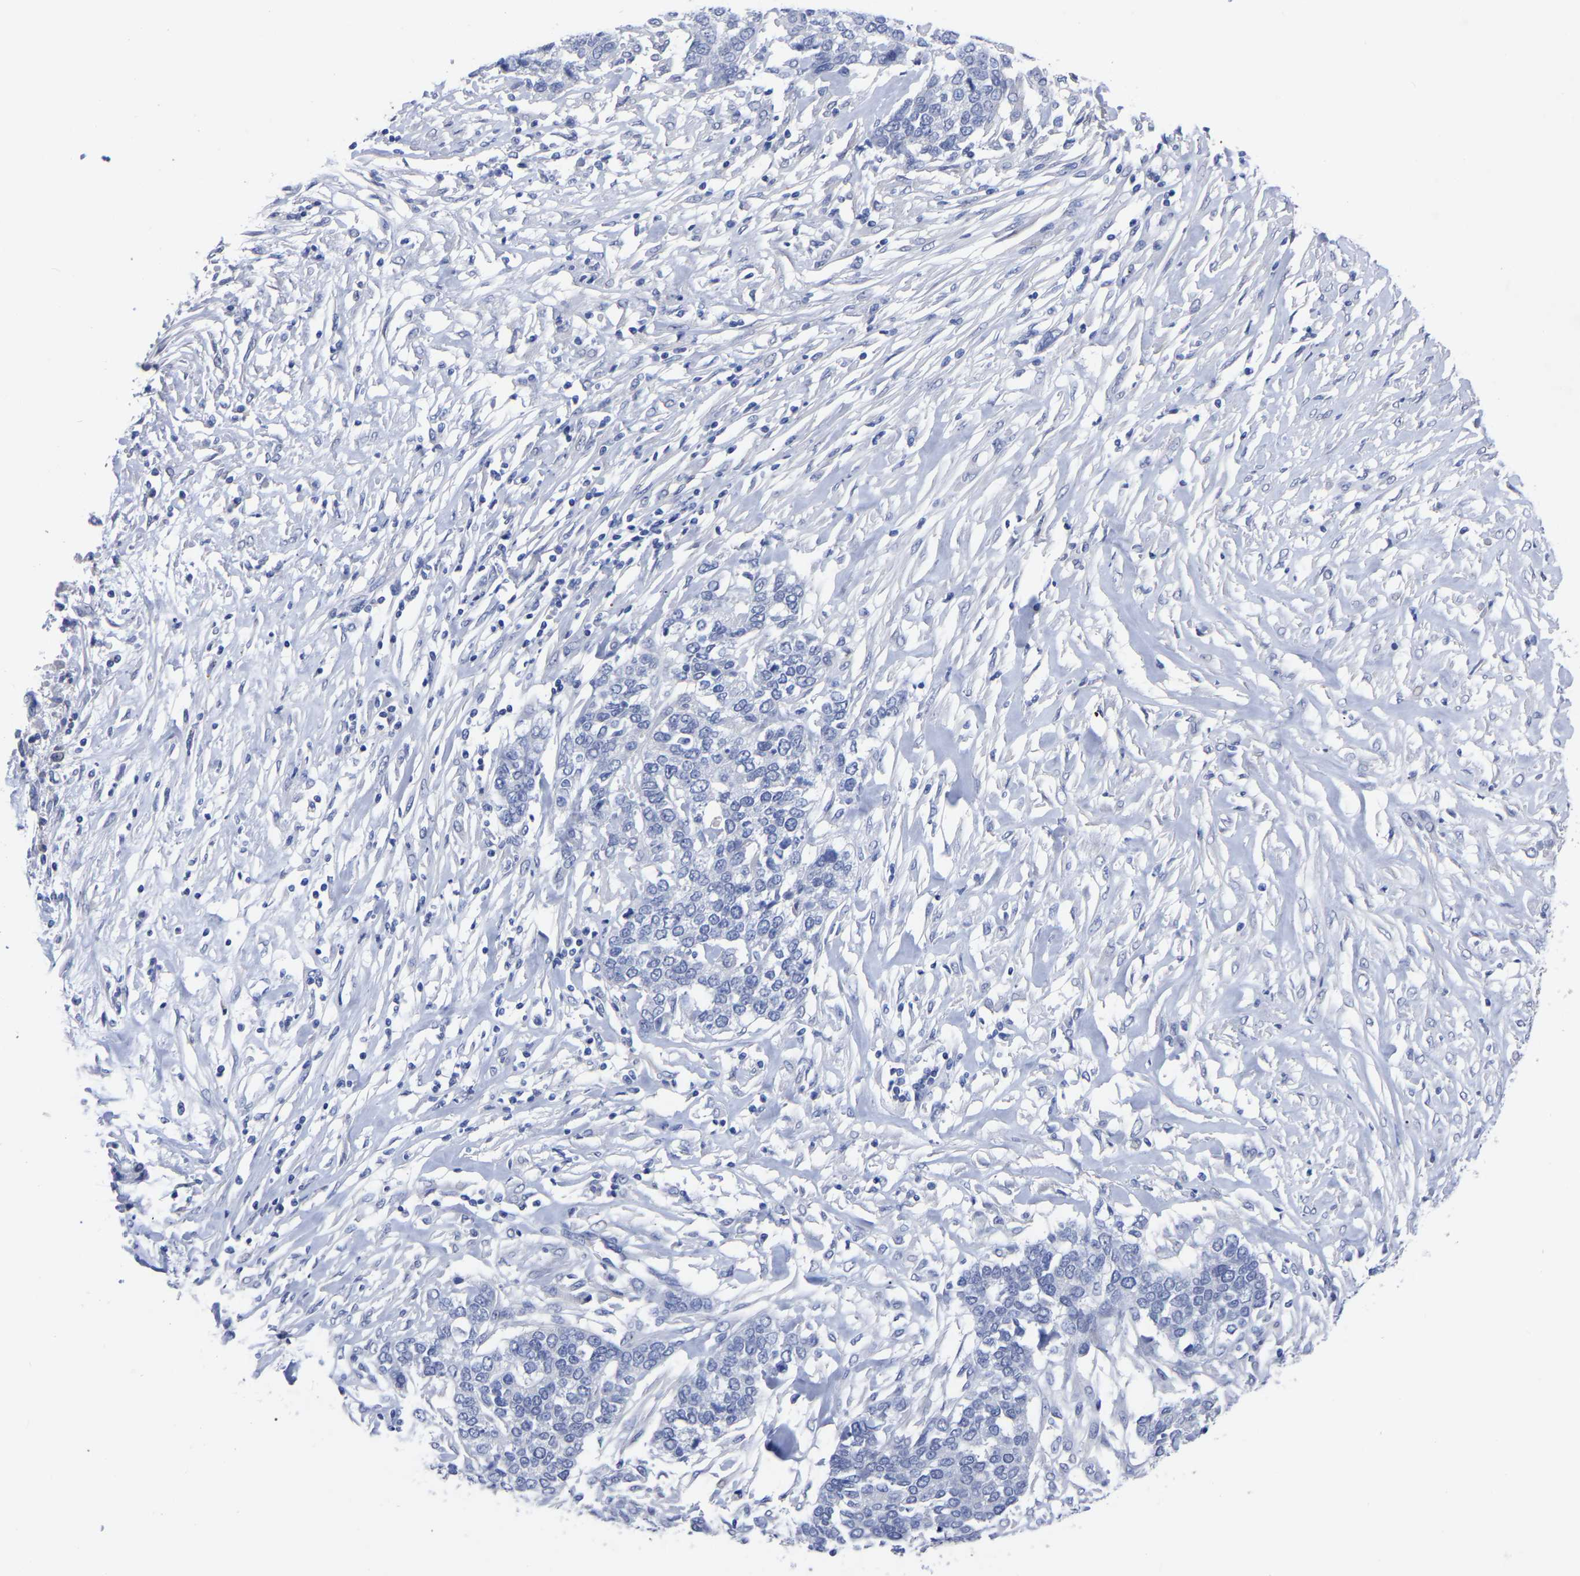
{"staining": {"intensity": "negative", "quantity": "none", "location": "none"}, "tissue": "ovarian cancer", "cell_type": "Tumor cells", "image_type": "cancer", "snomed": [{"axis": "morphology", "description": "Cystadenocarcinoma, serous, NOS"}, {"axis": "topography", "description": "Ovary"}], "caption": "DAB (3,3'-diaminobenzidine) immunohistochemical staining of human ovarian serous cystadenocarcinoma exhibits no significant positivity in tumor cells.", "gene": "ANXA13", "patient": {"sex": "female", "age": 44}}